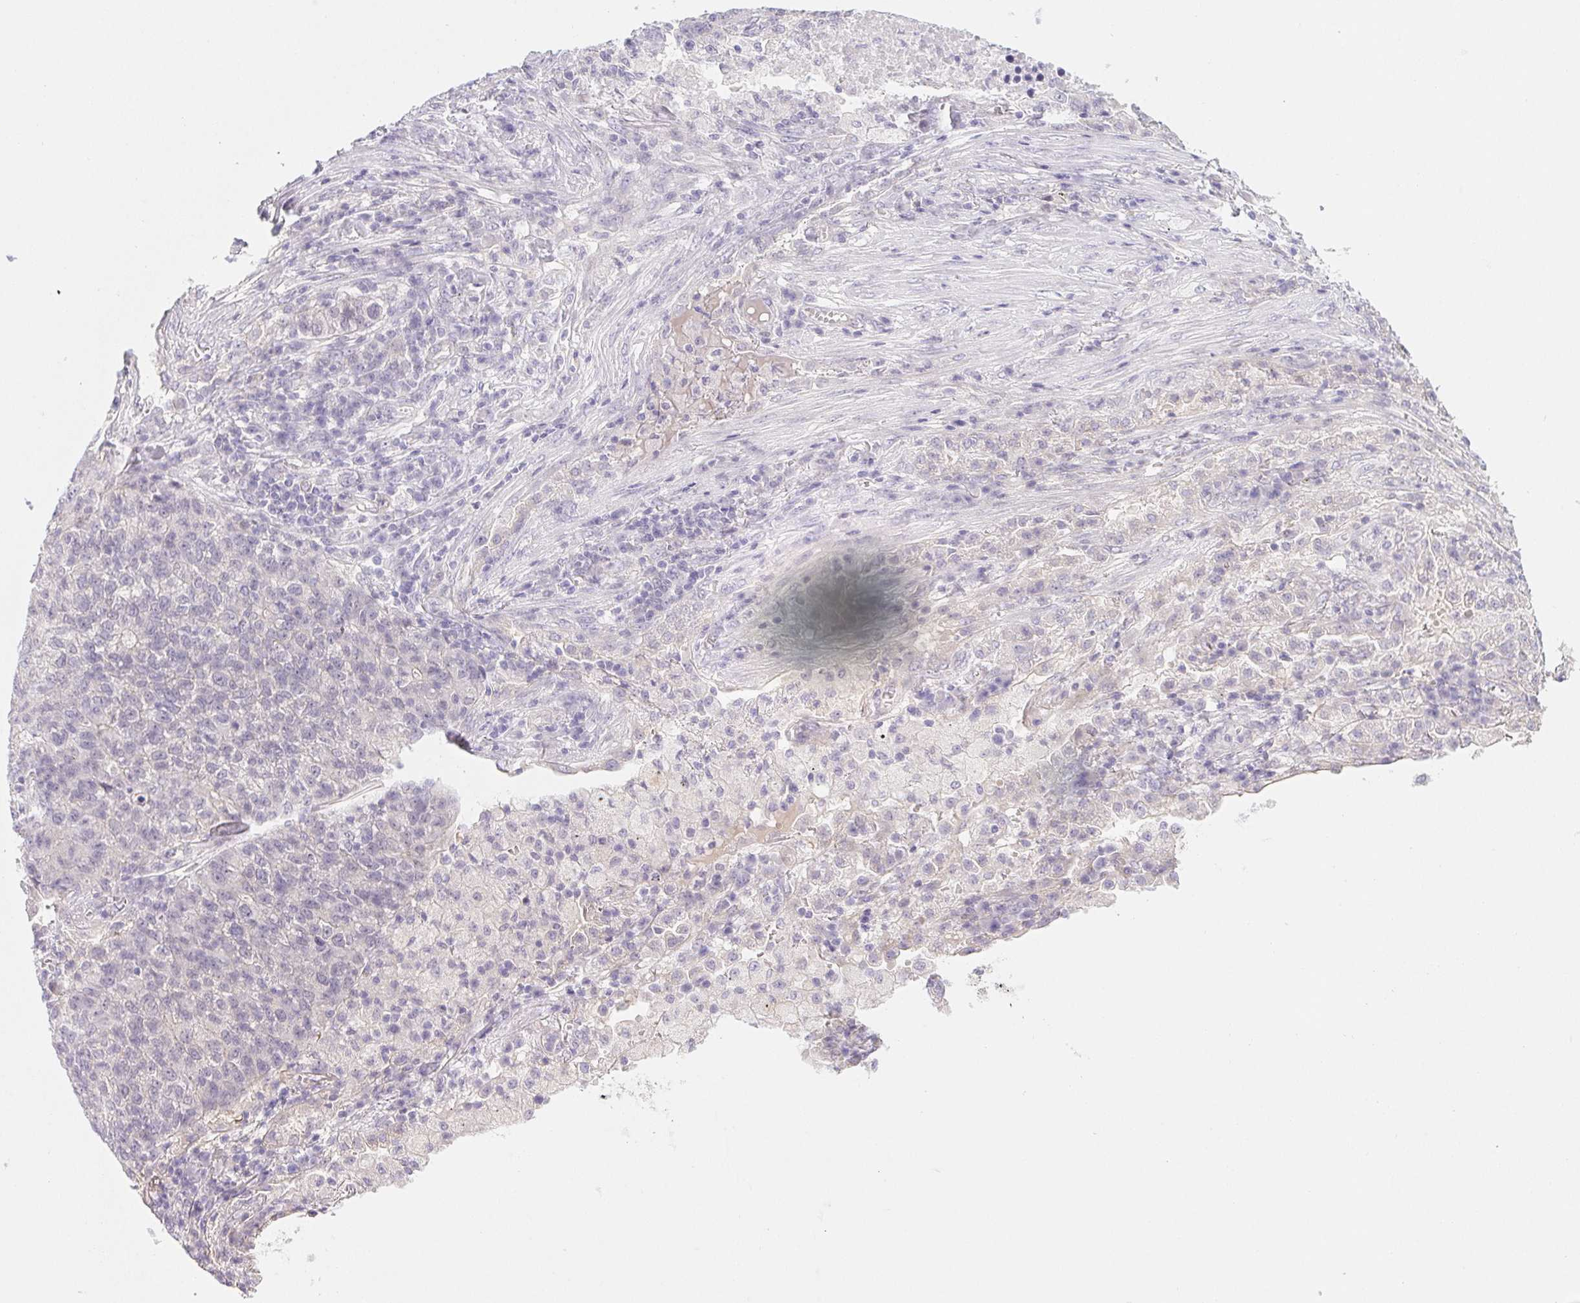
{"staining": {"intensity": "negative", "quantity": "none", "location": "none"}, "tissue": "lung cancer", "cell_type": "Tumor cells", "image_type": "cancer", "snomed": [{"axis": "morphology", "description": "Adenocarcinoma, NOS"}, {"axis": "topography", "description": "Lung"}], "caption": "This is a image of IHC staining of lung cancer (adenocarcinoma), which shows no positivity in tumor cells. The staining was performed using DAB (3,3'-diaminobenzidine) to visualize the protein expression in brown, while the nuclei were stained in blue with hematoxylin (Magnification: 20x).", "gene": "CTNND2", "patient": {"sex": "male", "age": 57}}